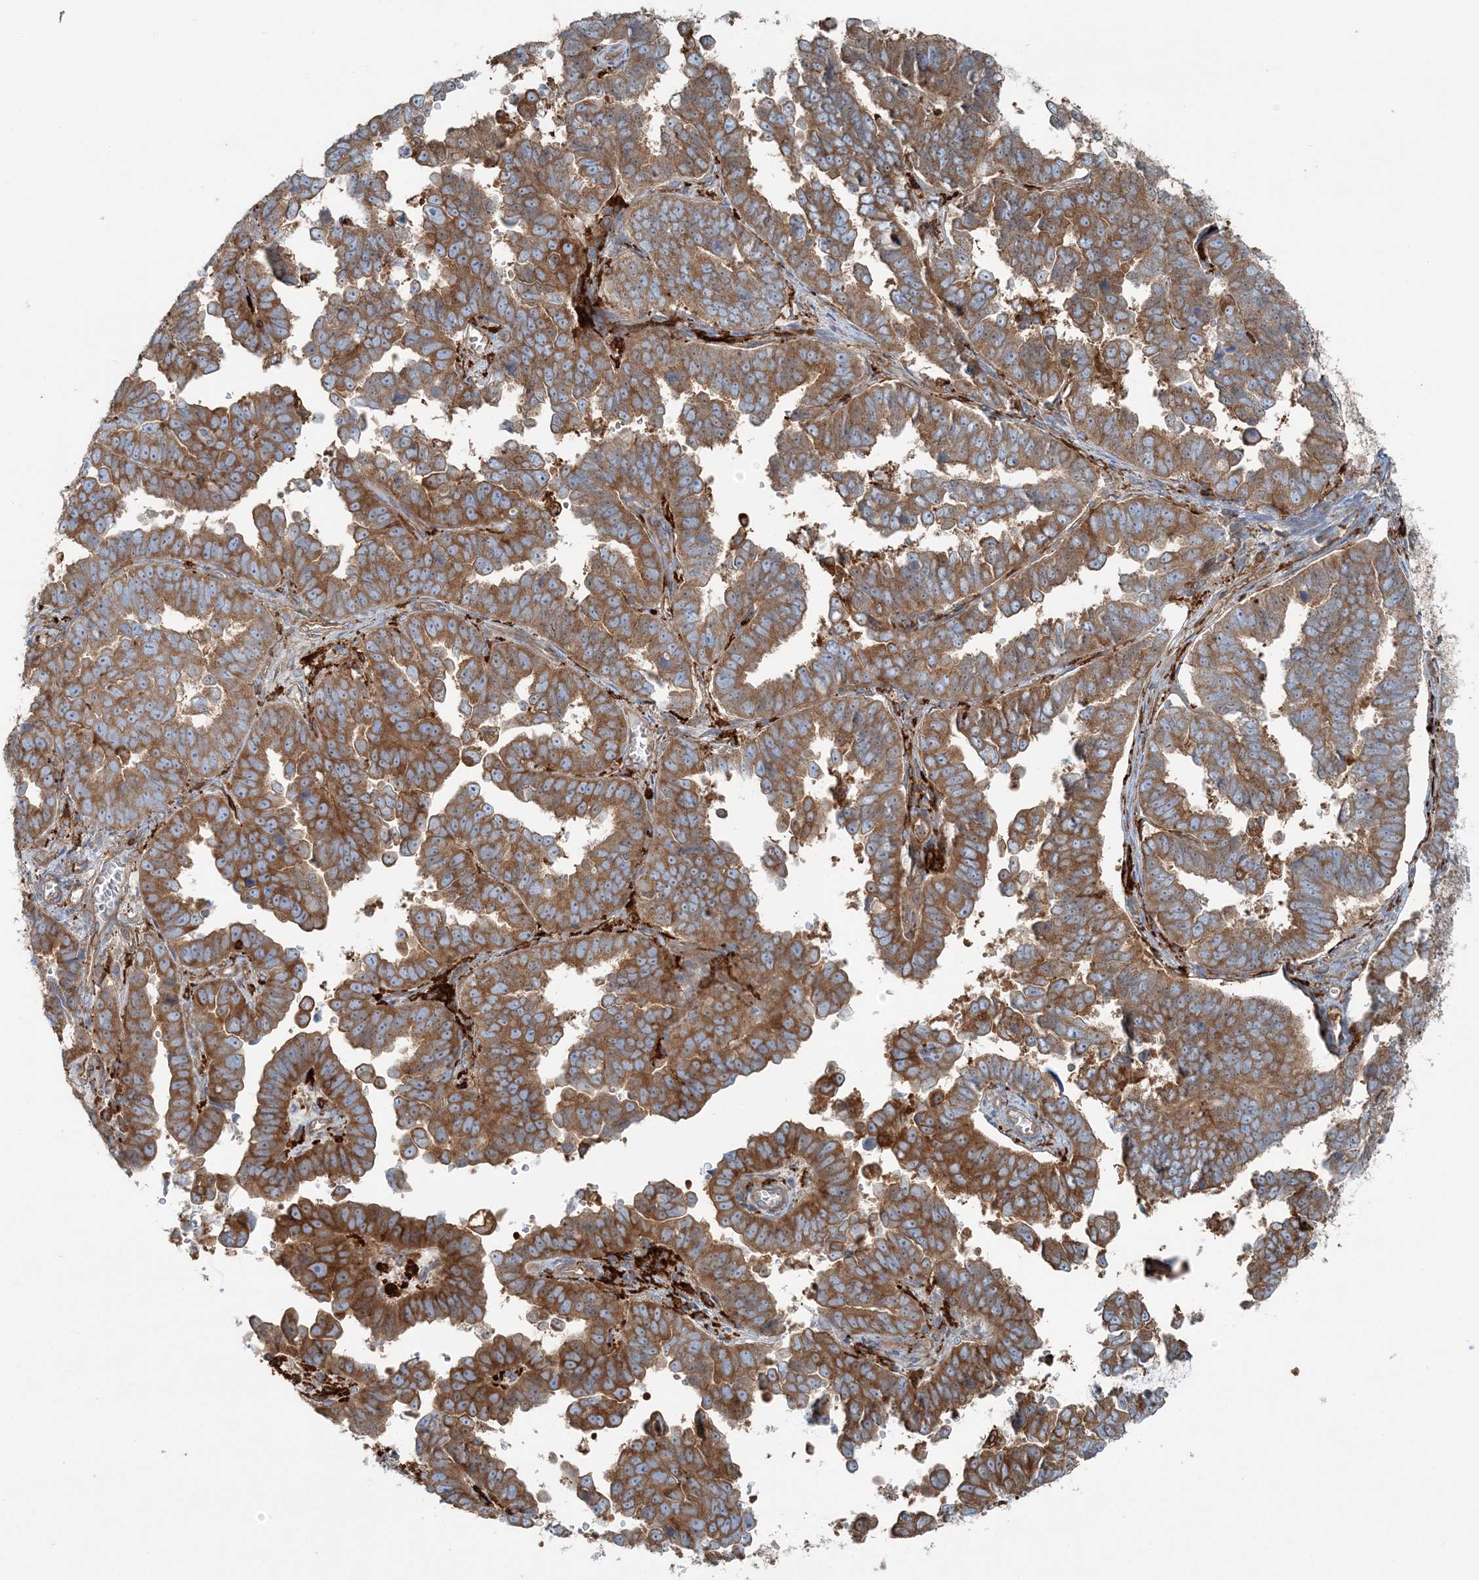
{"staining": {"intensity": "strong", "quantity": ">75%", "location": "cytoplasmic/membranous"}, "tissue": "endometrial cancer", "cell_type": "Tumor cells", "image_type": "cancer", "snomed": [{"axis": "morphology", "description": "Adenocarcinoma, NOS"}, {"axis": "topography", "description": "Endometrium"}], "caption": "There is high levels of strong cytoplasmic/membranous staining in tumor cells of endometrial cancer (adenocarcinoma), as demonstrated by immunohistochemical staining (brown color).", "gene": "SNX2", "patient": {"sex": "female", "age": 75}}